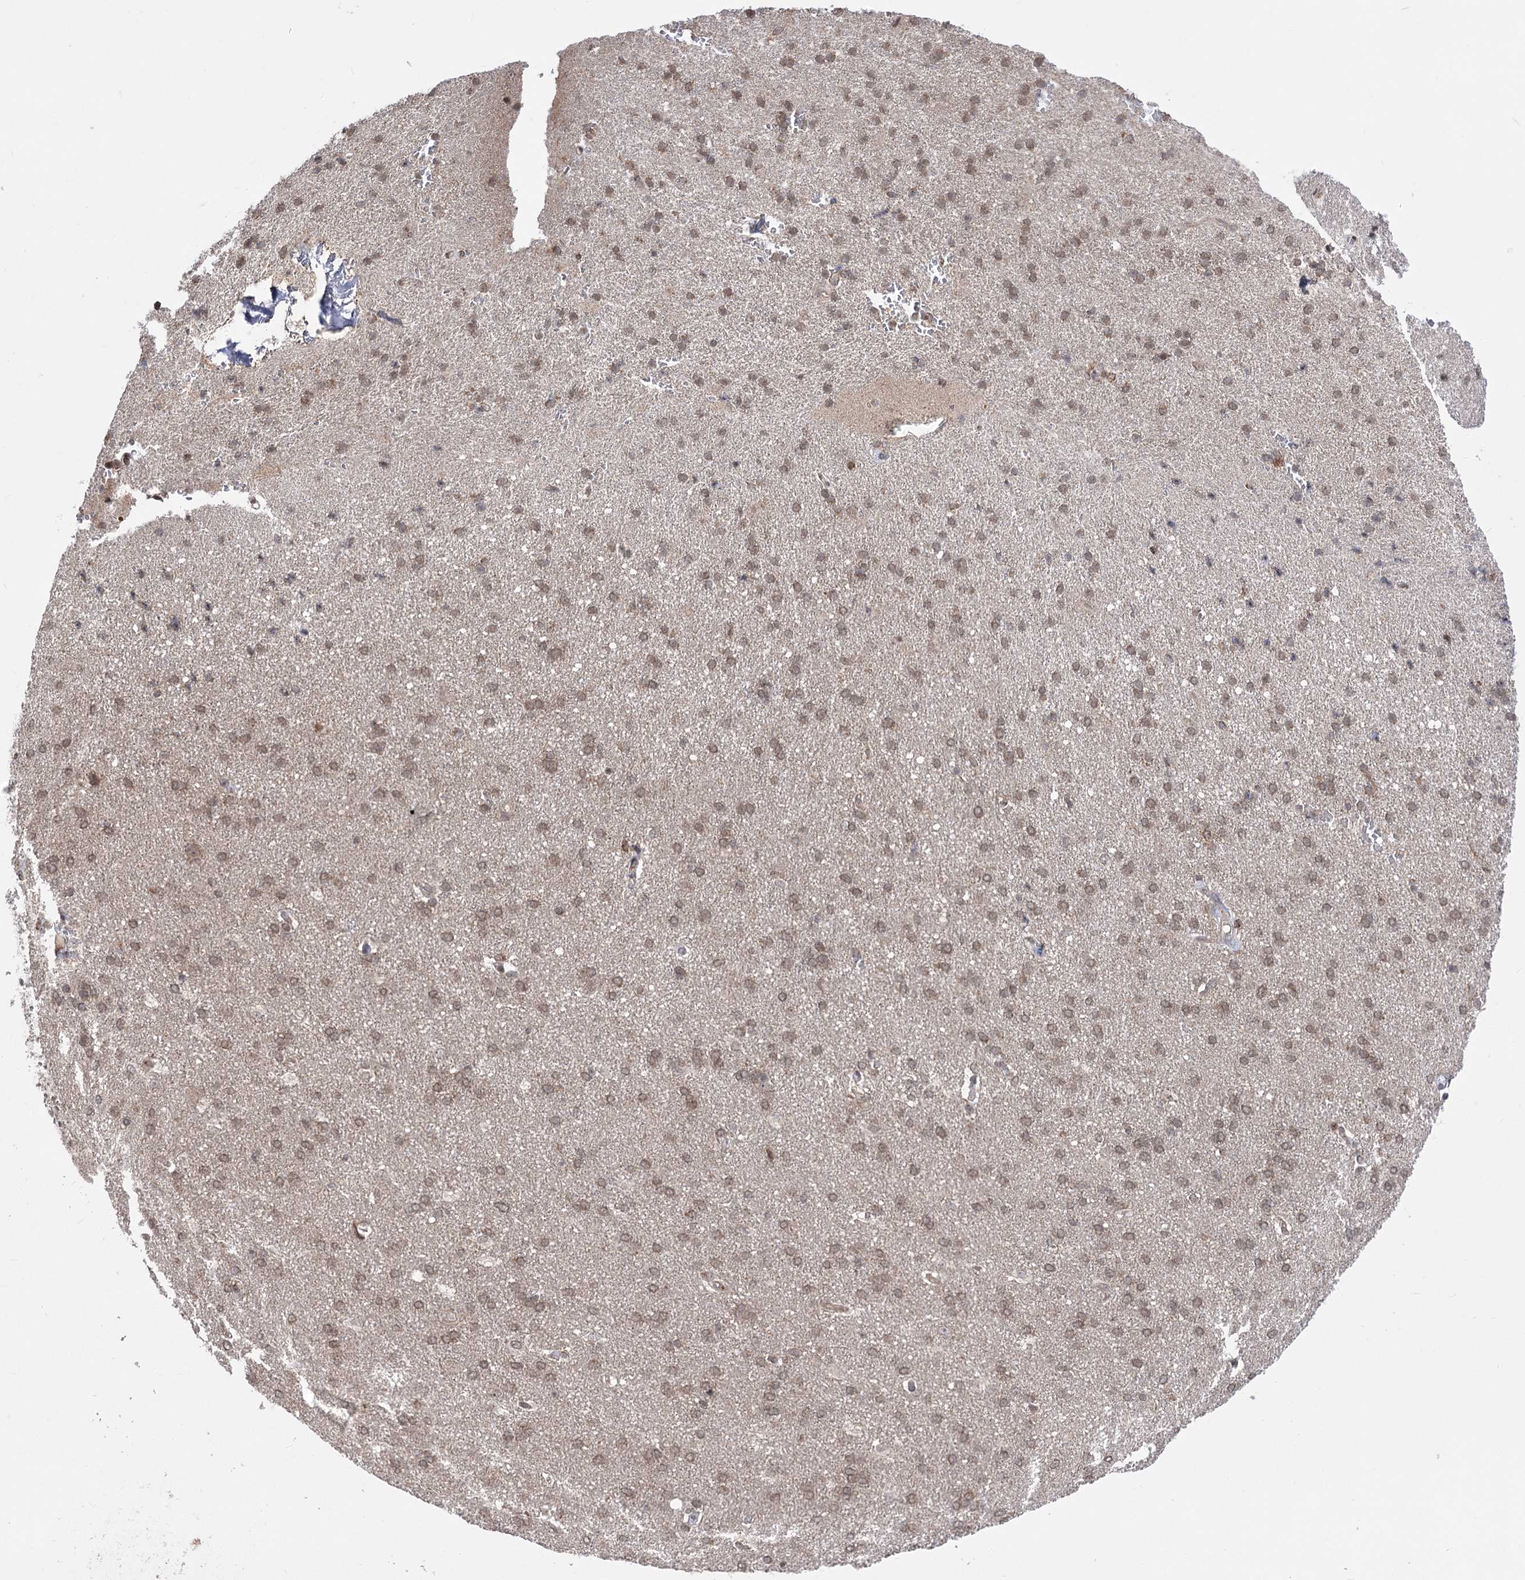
{"staining": {"intensity": "moderate", "quantity": "25%-75%", "location": "cytoplasmic/membranous,nuclear"}, "tissue": "cerebral cortex", "cell_type": "Endothelial cells", "image_type": "normal", "snomed": [{"axis": "morphology", "description": "Normal tissue, NOS"}, {"axis": "topography", "description": "Cerebral cortex"}], "caption": "Immunohistochemistry (IHC) (DAB) staining of benign cerebral cortex reveals moderate cytoplasmic/membranous,nuclear protein staining in approximately 25%-75% of endothelial cells. (DAB (3,3'-diaminobenzidine) IHC with brightfield microscopy, high magnification).", "gene": "TENM2", "patient": {"sex": "male", "age": 62}}